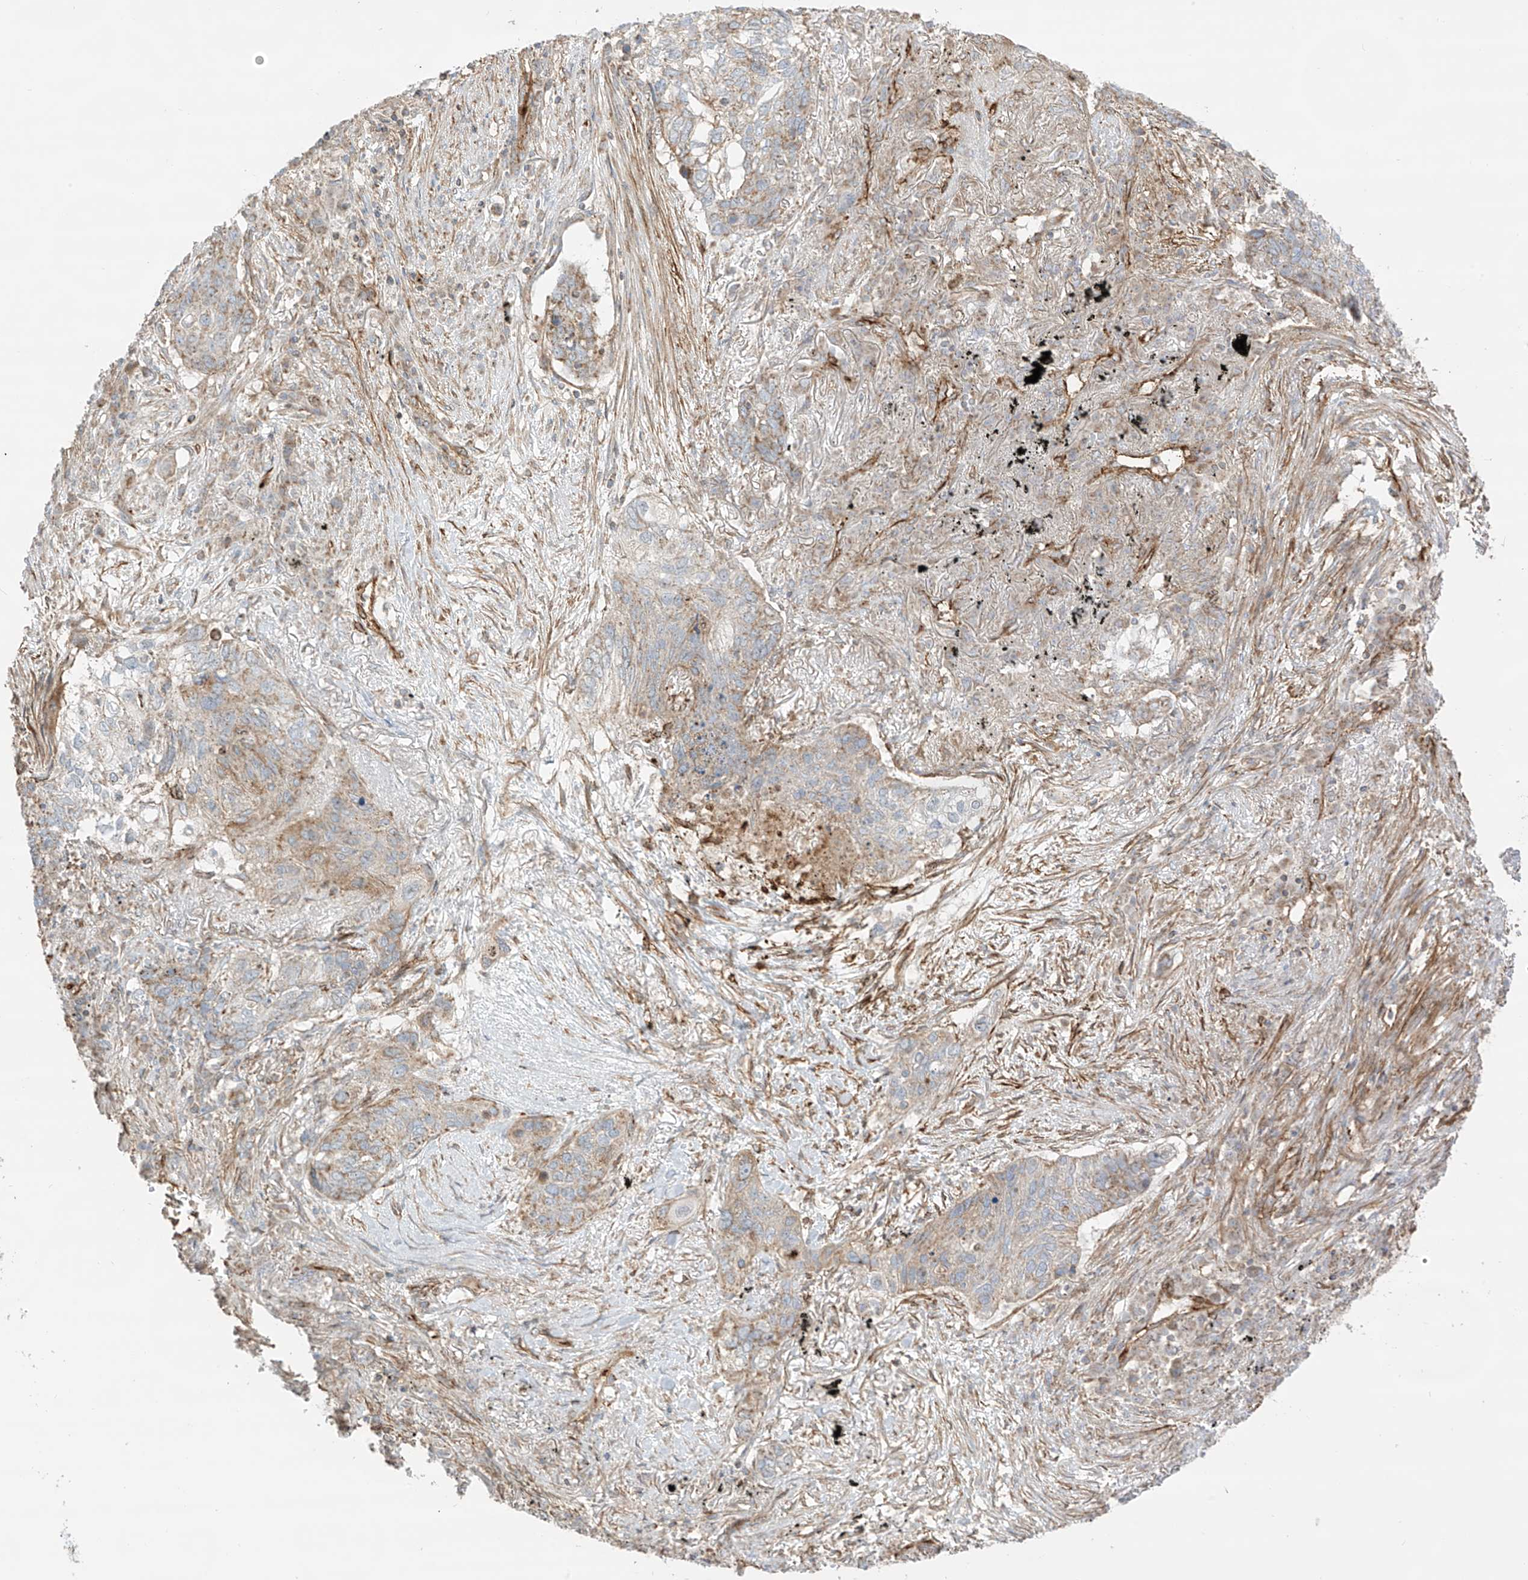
{"staining": {"intensity": "weak", "quantity": ">75%", "location": "cytoplasmic/membranous"}, "tissue": "lung cancer", "cell_type": "Tumor cells", "image_type": "cancer", "snomed": [{"axis": "morphology", "description": "Squamous cell carcinoma, NOS"}, {"axis": "topography", "description": "Lung"}], "caption": "Protein analysis of squamous cell carcinoma (lung) tissue displays weak cytoplasmic/membranous staining in about >75% of tumor cells.", "gene": "ABCB7", "patient": {"sex": "female", "age": 63}}